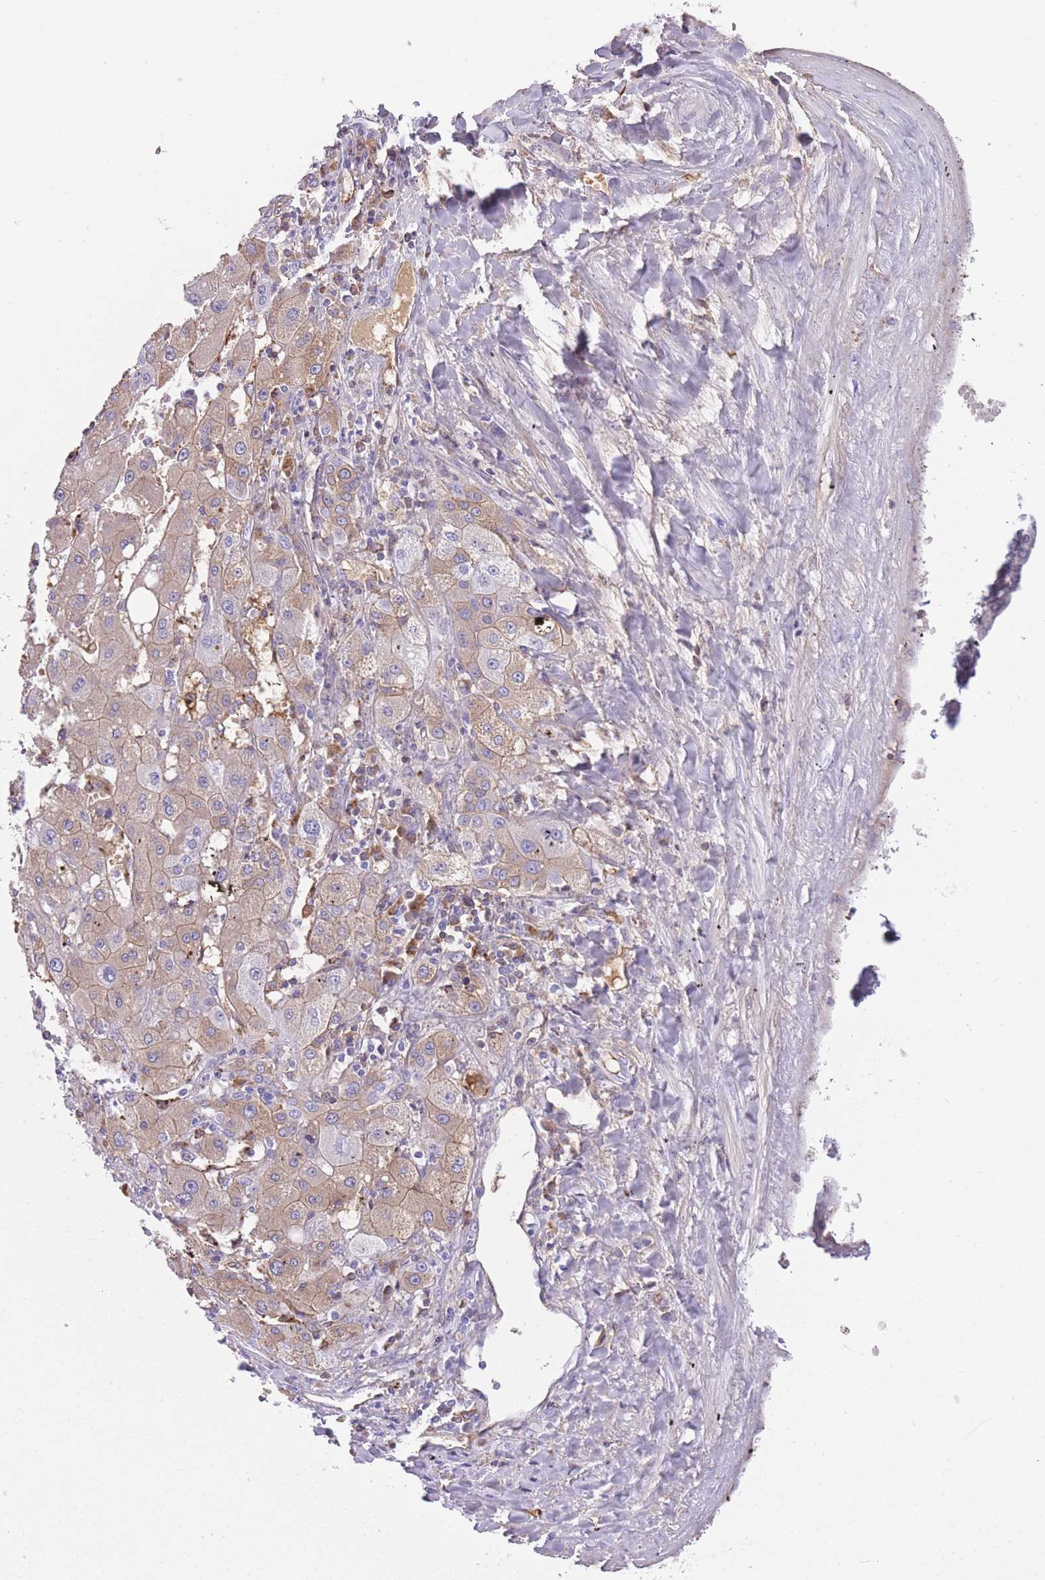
{"staining": {"intensity": "weak", "quantity": "25%-75%", "location": "cytoplasmic/membranous"}, "tissue": "liver cancer", "cell_type": "Tumor cells", "image_type": "cancer", "snomed": [{"axis": "morphology", "description": "Carcinoma, Hepatocellular, NOS"}, {"axis": "topography", "description": "Liver"}], "caption": "This photomicrograph exhibits immunohistochemistry (IHC) staining of human liver hepatocellular carcinoma, with low weak cytoplasmic/membranous positivity in about 25%-75% of tumor cells.", "gene": "GNAT1", "patient": {"sex": "male", "age": 72}}